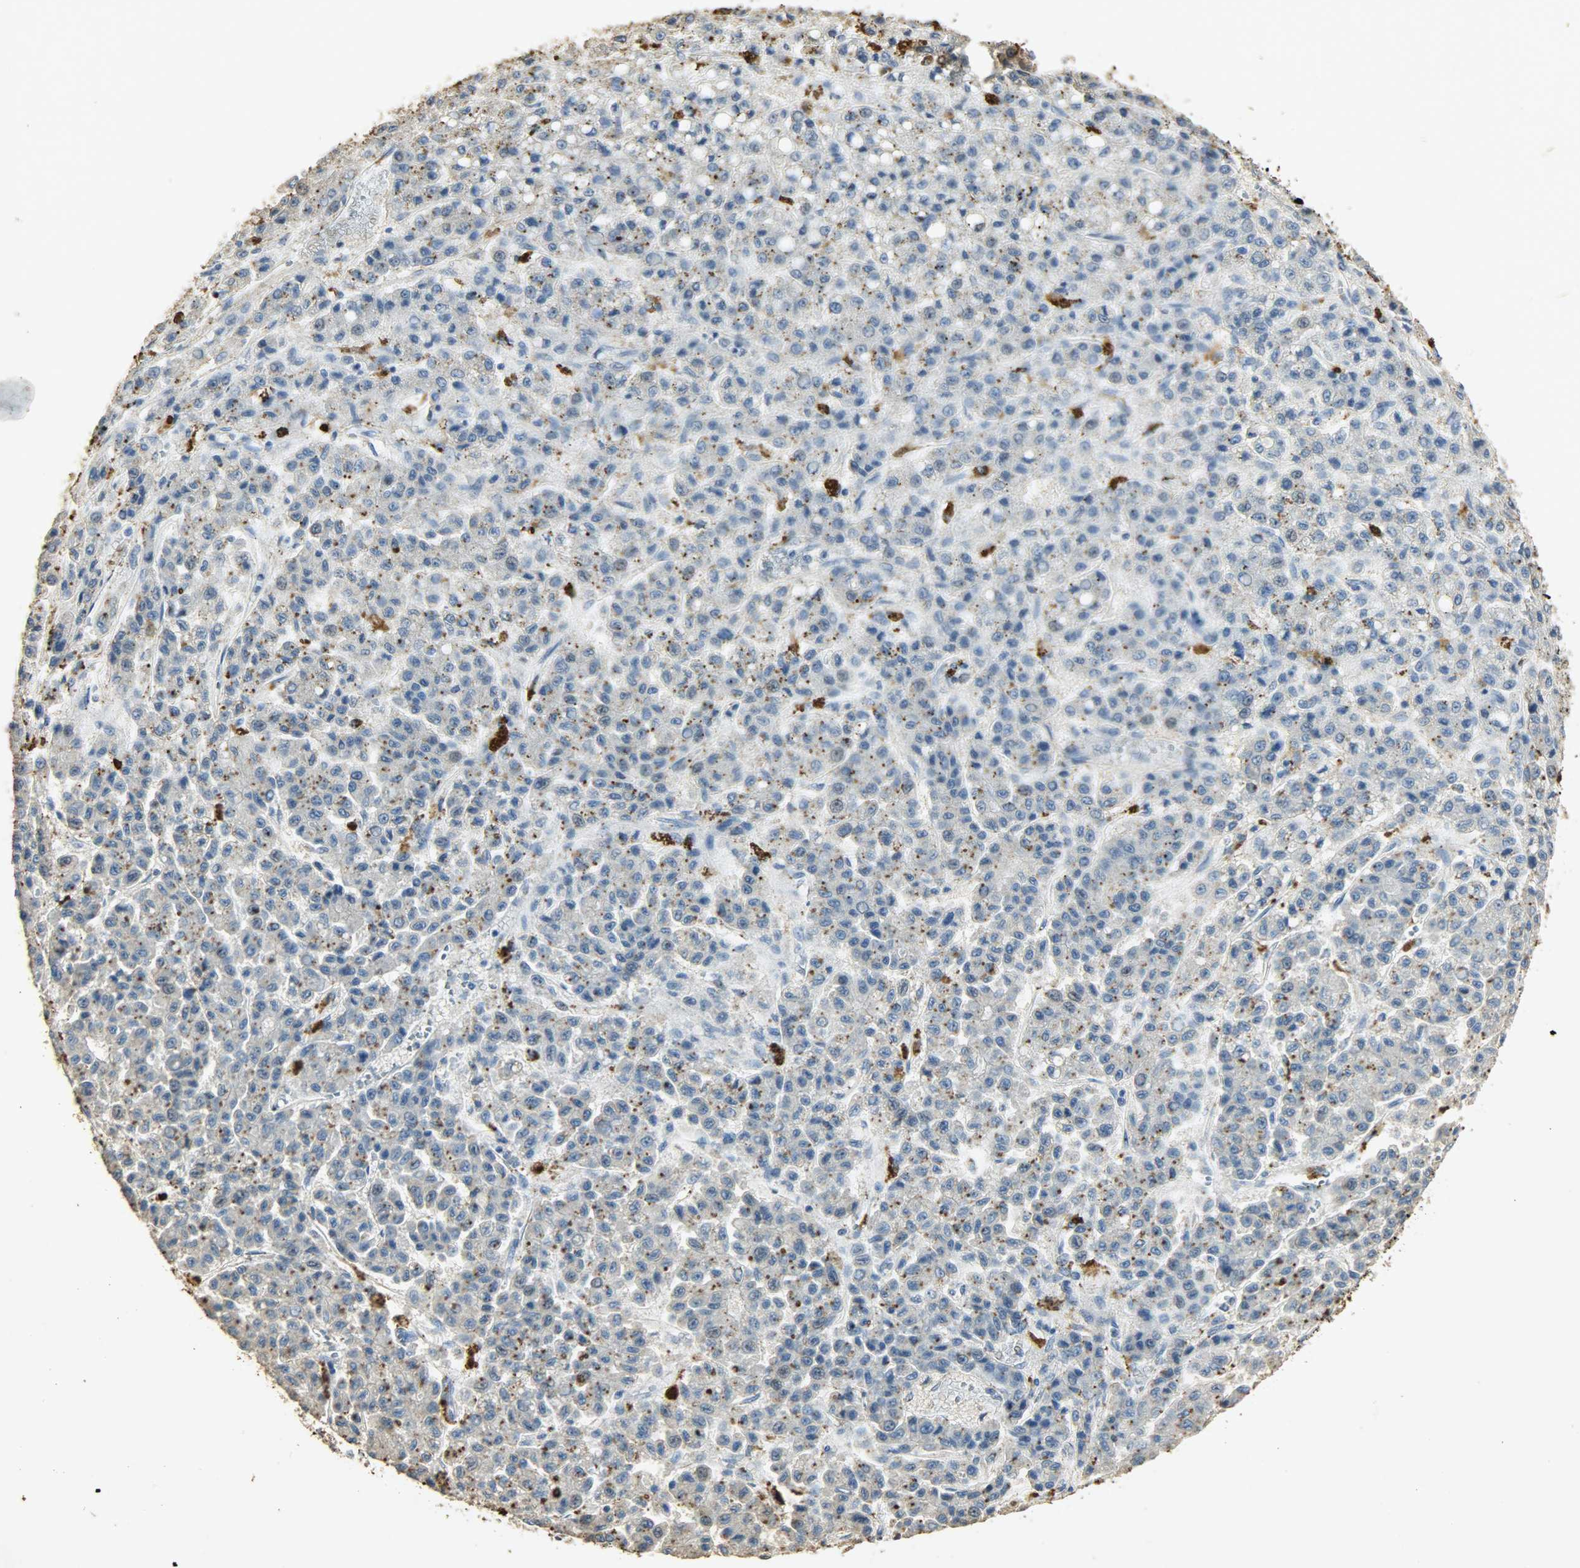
{"staining": {"intensity": "moderate", "quantity": "25%-75%", "location": "cytoplasmic/membranous"}, "tissue": "liver cancer", "cell_type": "Tumor cells", "image_type": "cancer", "snomed": [{"axis": "morphology", "description": "Carcinoma, Hepatocellular, NOS"}, {"axis": "topography", "description": "Liver"}], "caption": "Human liver cancer stained for a protein (brown) shows moderate cytoplasmic/membranous positive positivity in about 25%-75% of tumor cells.", "gene": "ASB9", "patient": {"sex": "male", "age": 70}}